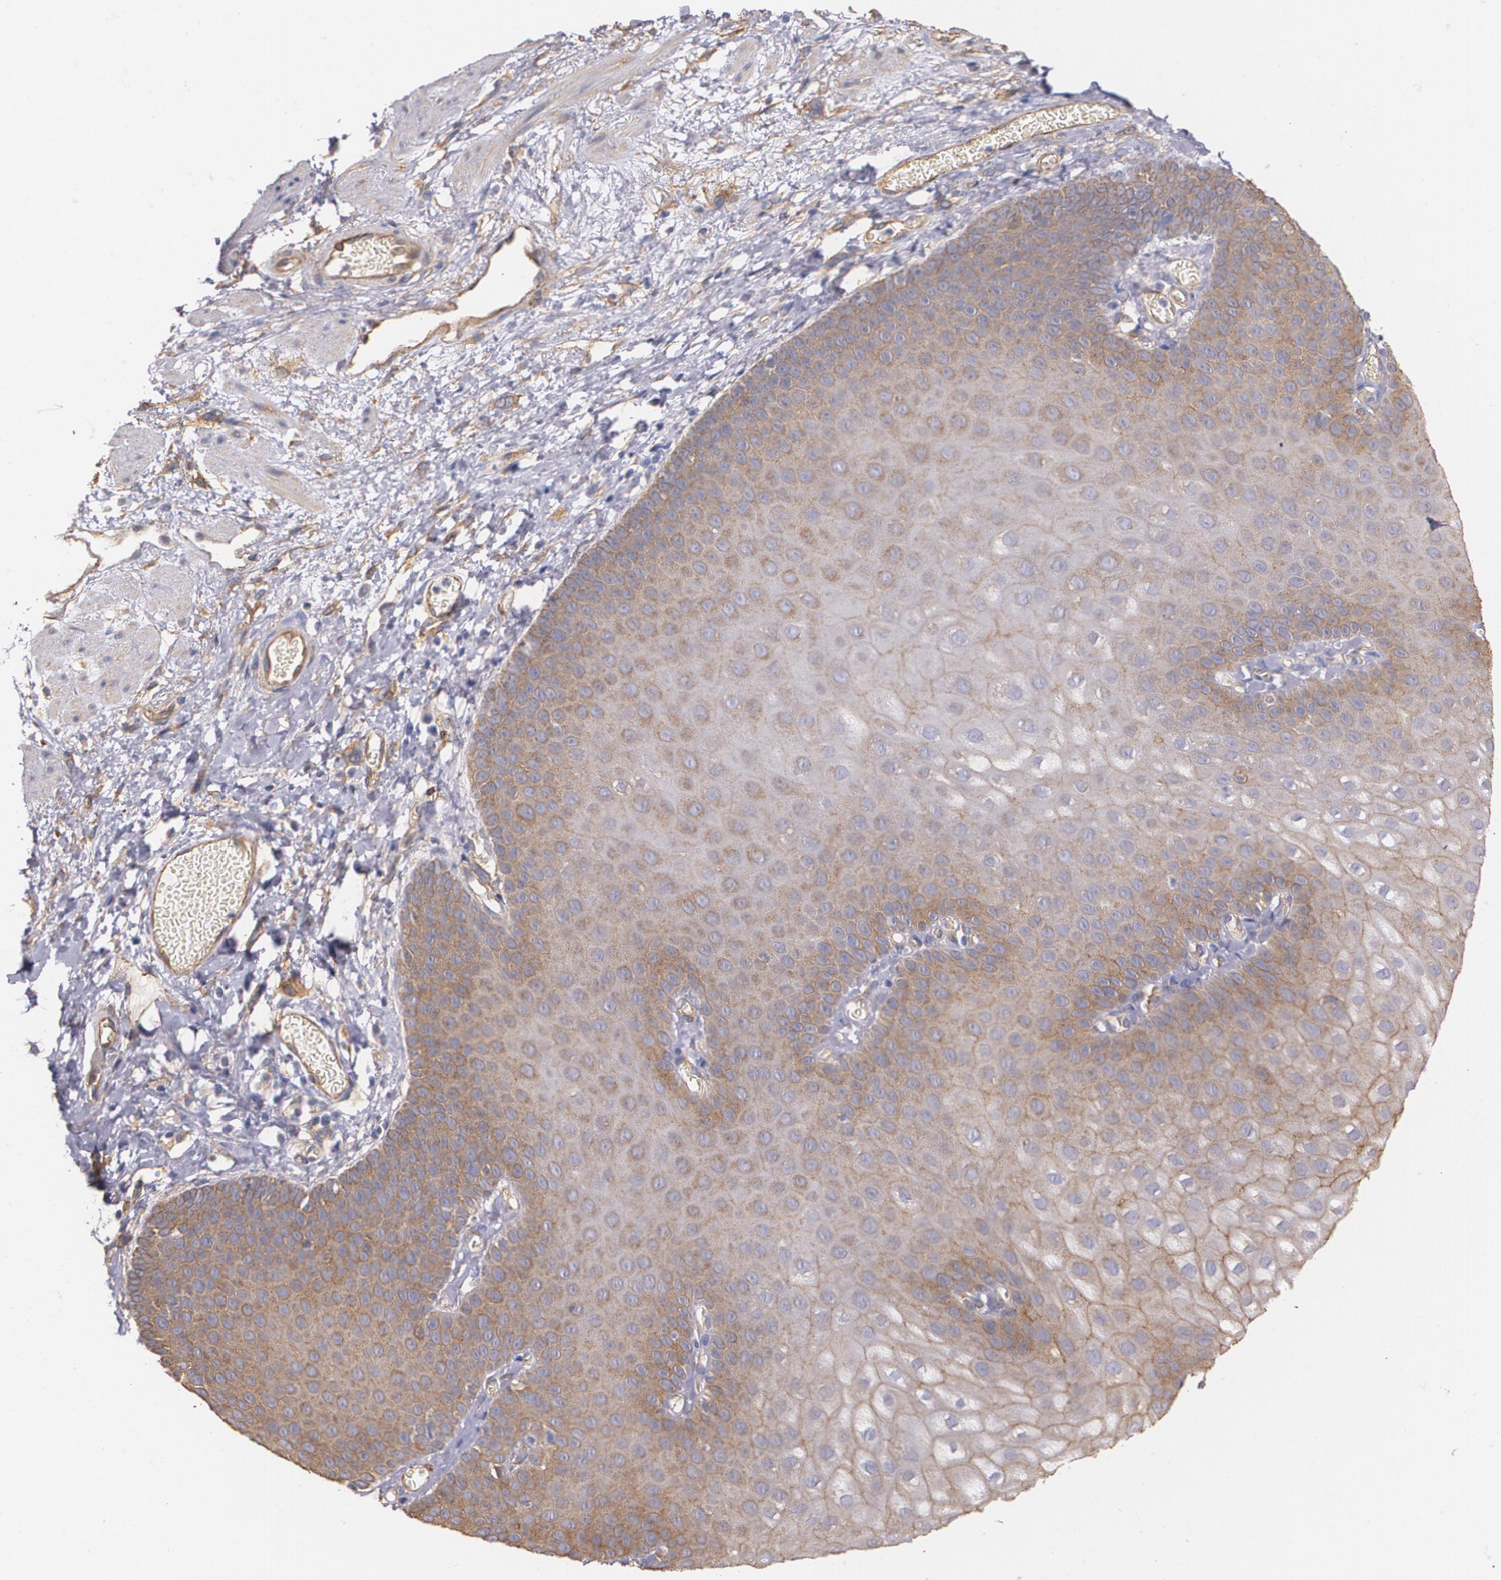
{"staining": {"intensity": "moderate", "quantity": "25%-75%", "location": "cytoplasmic/membranous"}, "tissue": "skin", "cell_type": "Epidermal cells", "image_type": "normal", "snomed": [{"axis": "morphology", "description": "Normal tissue, NOS"}, {"axis": "morphology", "description": "Hemorrhoids"}, {"axis": "morphology", "description": "Inflammation, NOS"}, {"axis": "topography", "description": "Anal"}], "caption": "Brown immunohistochemical staining in benign human skin reveals moderate cytoplasmic/membranous positivity in approximately 25%-75% of epidermal cells. The staining was performed using DAB, with brown indicating positive protein expression. Nuclei are stained blue with hematoxylin.", "gene": "TJP1", "patient": {"sex": "male", "age": 60}}